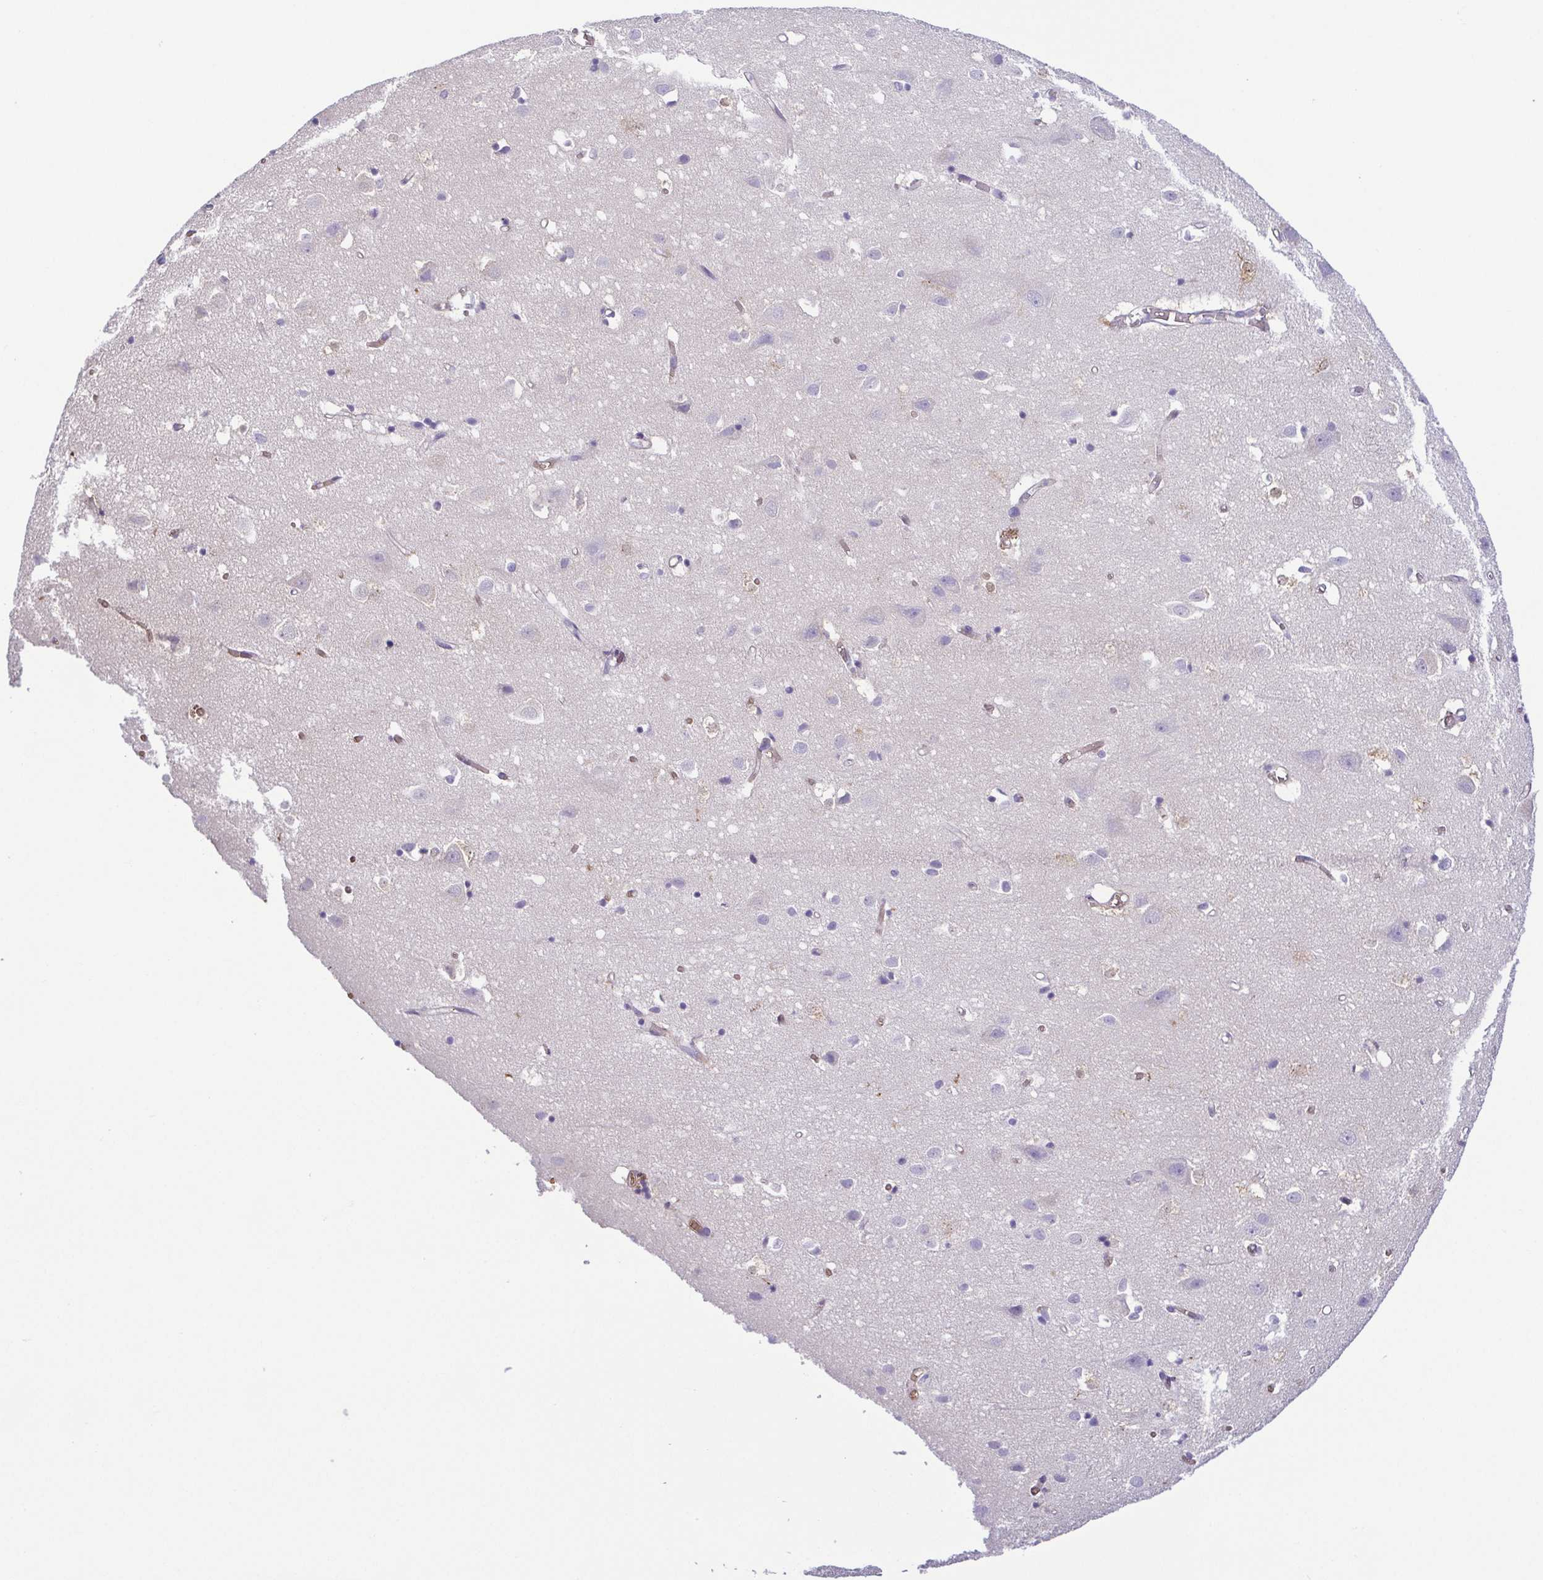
{"staining": {"intensity": "negative", "quantity": "none", "location": "none"}, "tissue": "cerebral cortex", "cell_type": "Endothelial cells", "image_type": "normal", "snomed": [{"axis": "morphology", "description": "Normal tissue, NOS"}, {"axis": "topography", "description": "Cerebral cortex"}], "caption": "IHC photomicrograph of normal cerebral cortex: cerebral cortex stained with DAB exhibits no significant protein positivity in endothelial cells.", "gene": "EPB42", "patient": {"sex": "male", "age": 70}}